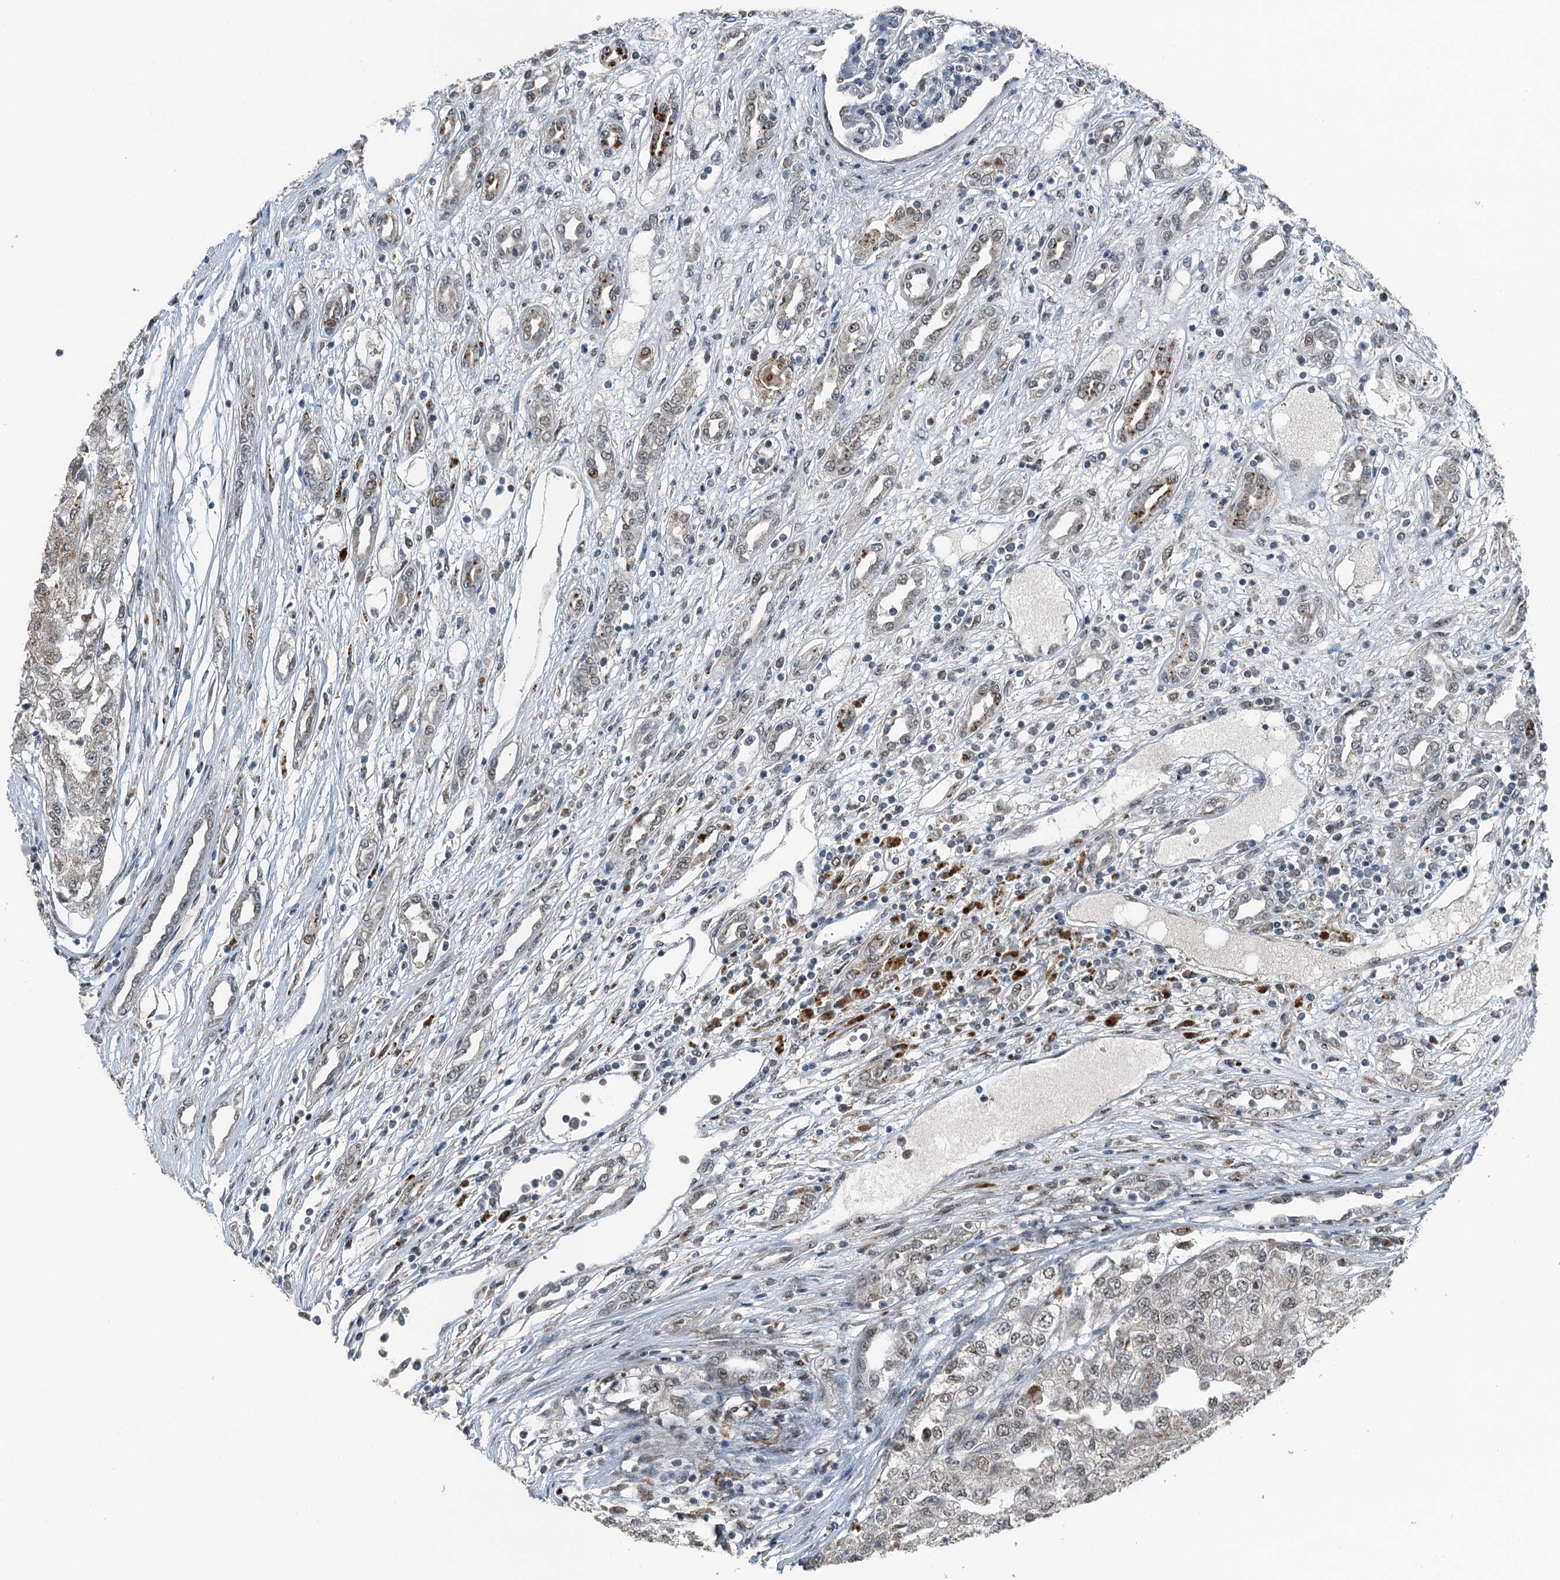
{"staining": {"intensity": "moderate", "quantity": "<25%", "location": "cytoplasmic/membranous,nuclear"}, "tissue": "renal cancer", "cell_type": "Tumor cells", "image_type": "cancer", "snomed": [{"axis": "morphology", "description": "Adenocarcinoma, NOS"}, {"axis": "topography", "description": "Kidney"}], "caption": "Moderate cytoplasmic/membranous and nuclear positivity for a protein is seen in about <25% of tumor cells of renal adenocarcinoma using immunohistochemistry.", "gene": "BMERB1", "patient": {"sex": "female", "age": 54}}